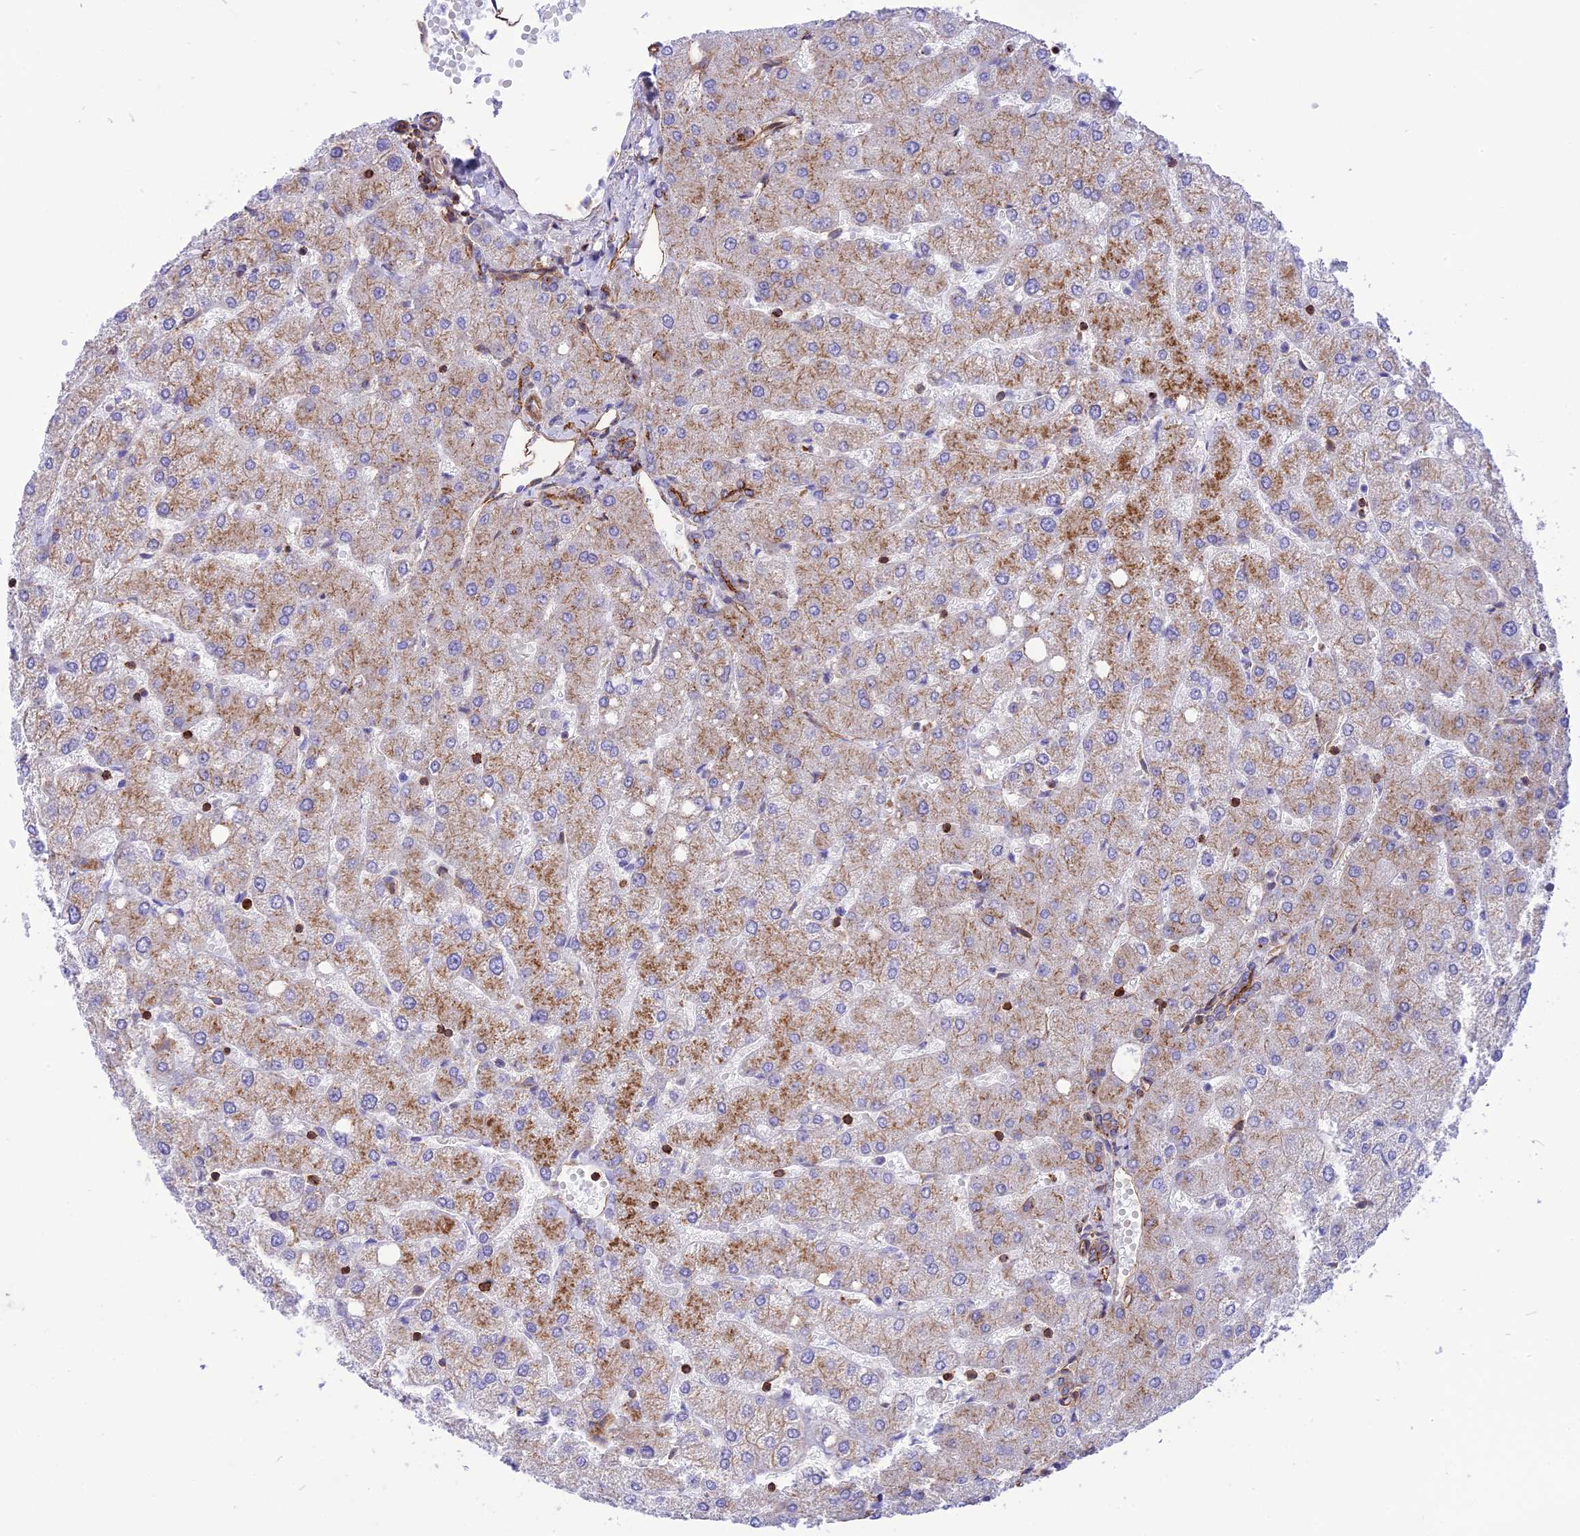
{"staining": {"intensity": "moderate", "quantity": "<25%", "location": "cytoplasmic/membranous"}, "tissue": "liver", "cell_type": "Cholangiocytes", "image_type": "normal", "snomed": [{"axis": "morphology", "description": "Normal tissue, NOS"}, {"axis": "topography", "description": "Liver"}], "caption": "Brown immunohistochemical staining in benign human liver displays moderate cytoplasmic/membranous expression in approximately <25% of cholangiocytes.", "gene": "SEPTIN9", "patient": {"sex": "female", "age": 54}}